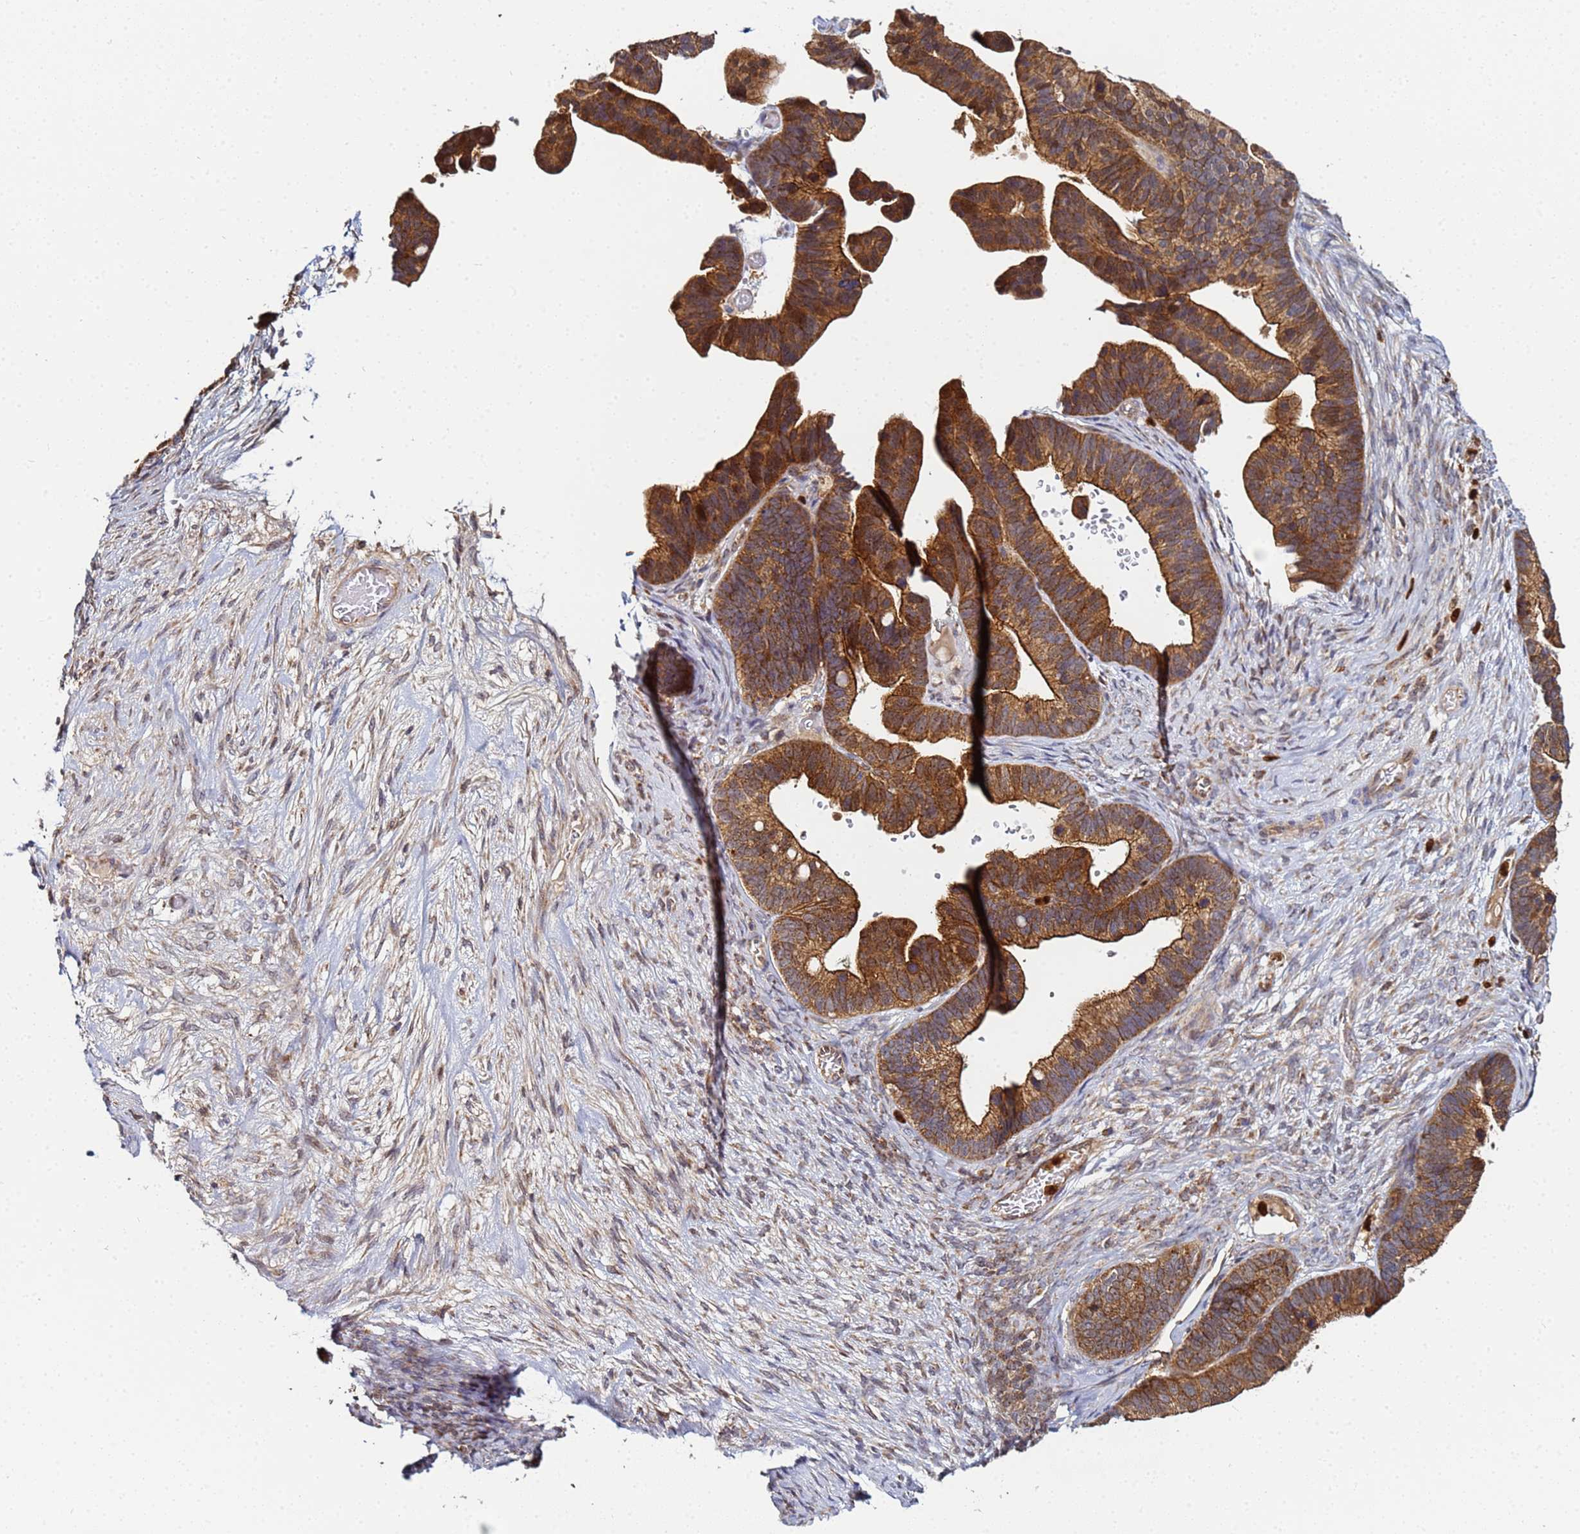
{"staining": {"intensity": "strong", "quantity": ">75%", "location": "cytoplasmic/membranous"}, "tissue": "ovarian cancer", "cell_type": "Tumor cells", "image_type": "cancer", "snomed": [{"axis": "morphology", "description": "Cystadenocarcinoma, serous, NOS"}, {"axis": "topography", "description": "Ovary"}], "caption": "Ovarian serous cystadenocarcinoma tissue displays strong cytoplasmic/membranous expression in about >75% of tumor cells The staining was performed using DAB (3,3'-diaminobenzidine), with brown indicating positive protein expression. Nuclei are stained blue with hematoxylin.", "gene": "CCDC127", "patient": {"sex": "female", "age": 56}}